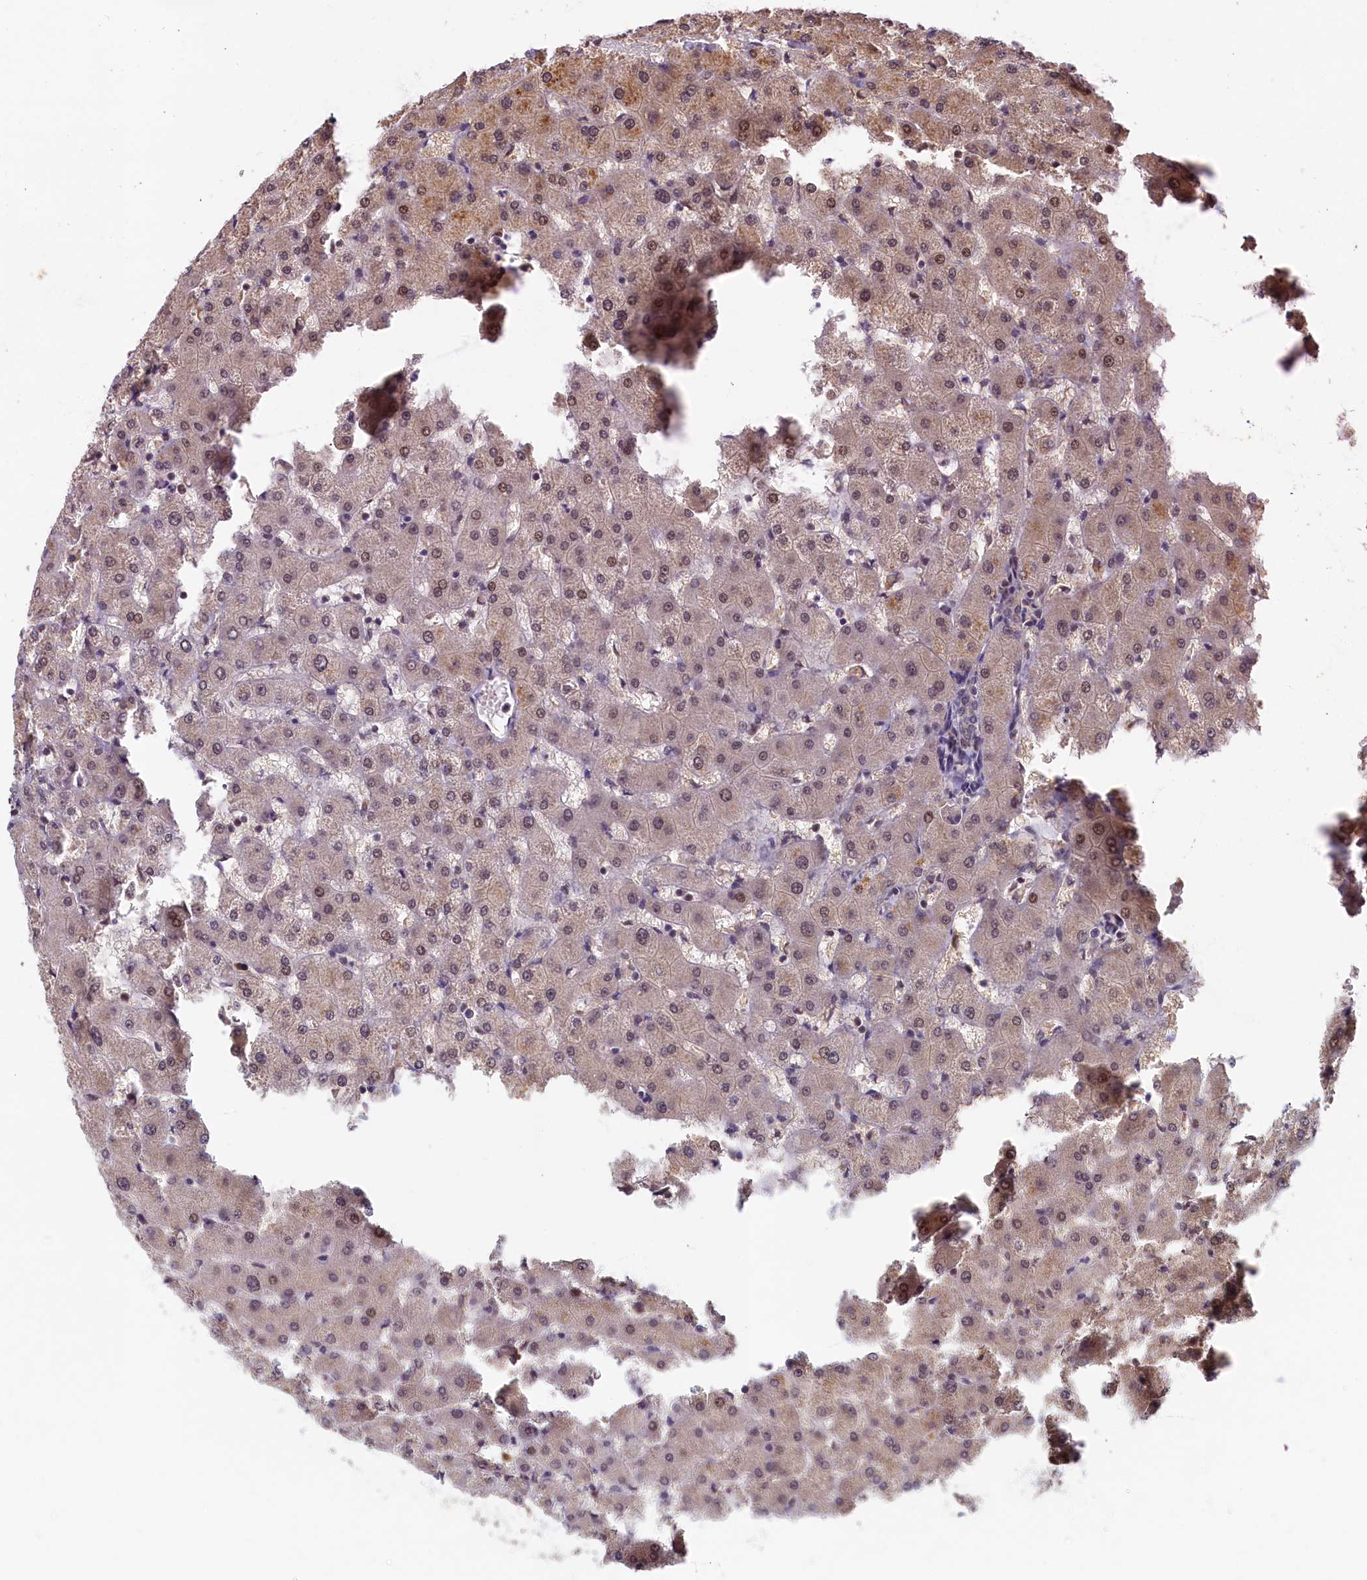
{"staining": {"intensity": "weak", "quantity": "25%-75%", "location": "nuclear"}, "tissue": "liver", "cell_type": "Cholangiocytes", "image_type": "normal", "snomed": [{"axis": "morphology", "description": "Normal tissue, NOS"}, {"axis": "topography", "description": "Liver"}], "caption": "Weak nuclear protein staining is identified in approximately 25%-75% of cholangiocytes in liver.", "gene": "CKAP2L", "patient": {"sex": "female", "age": 63}}